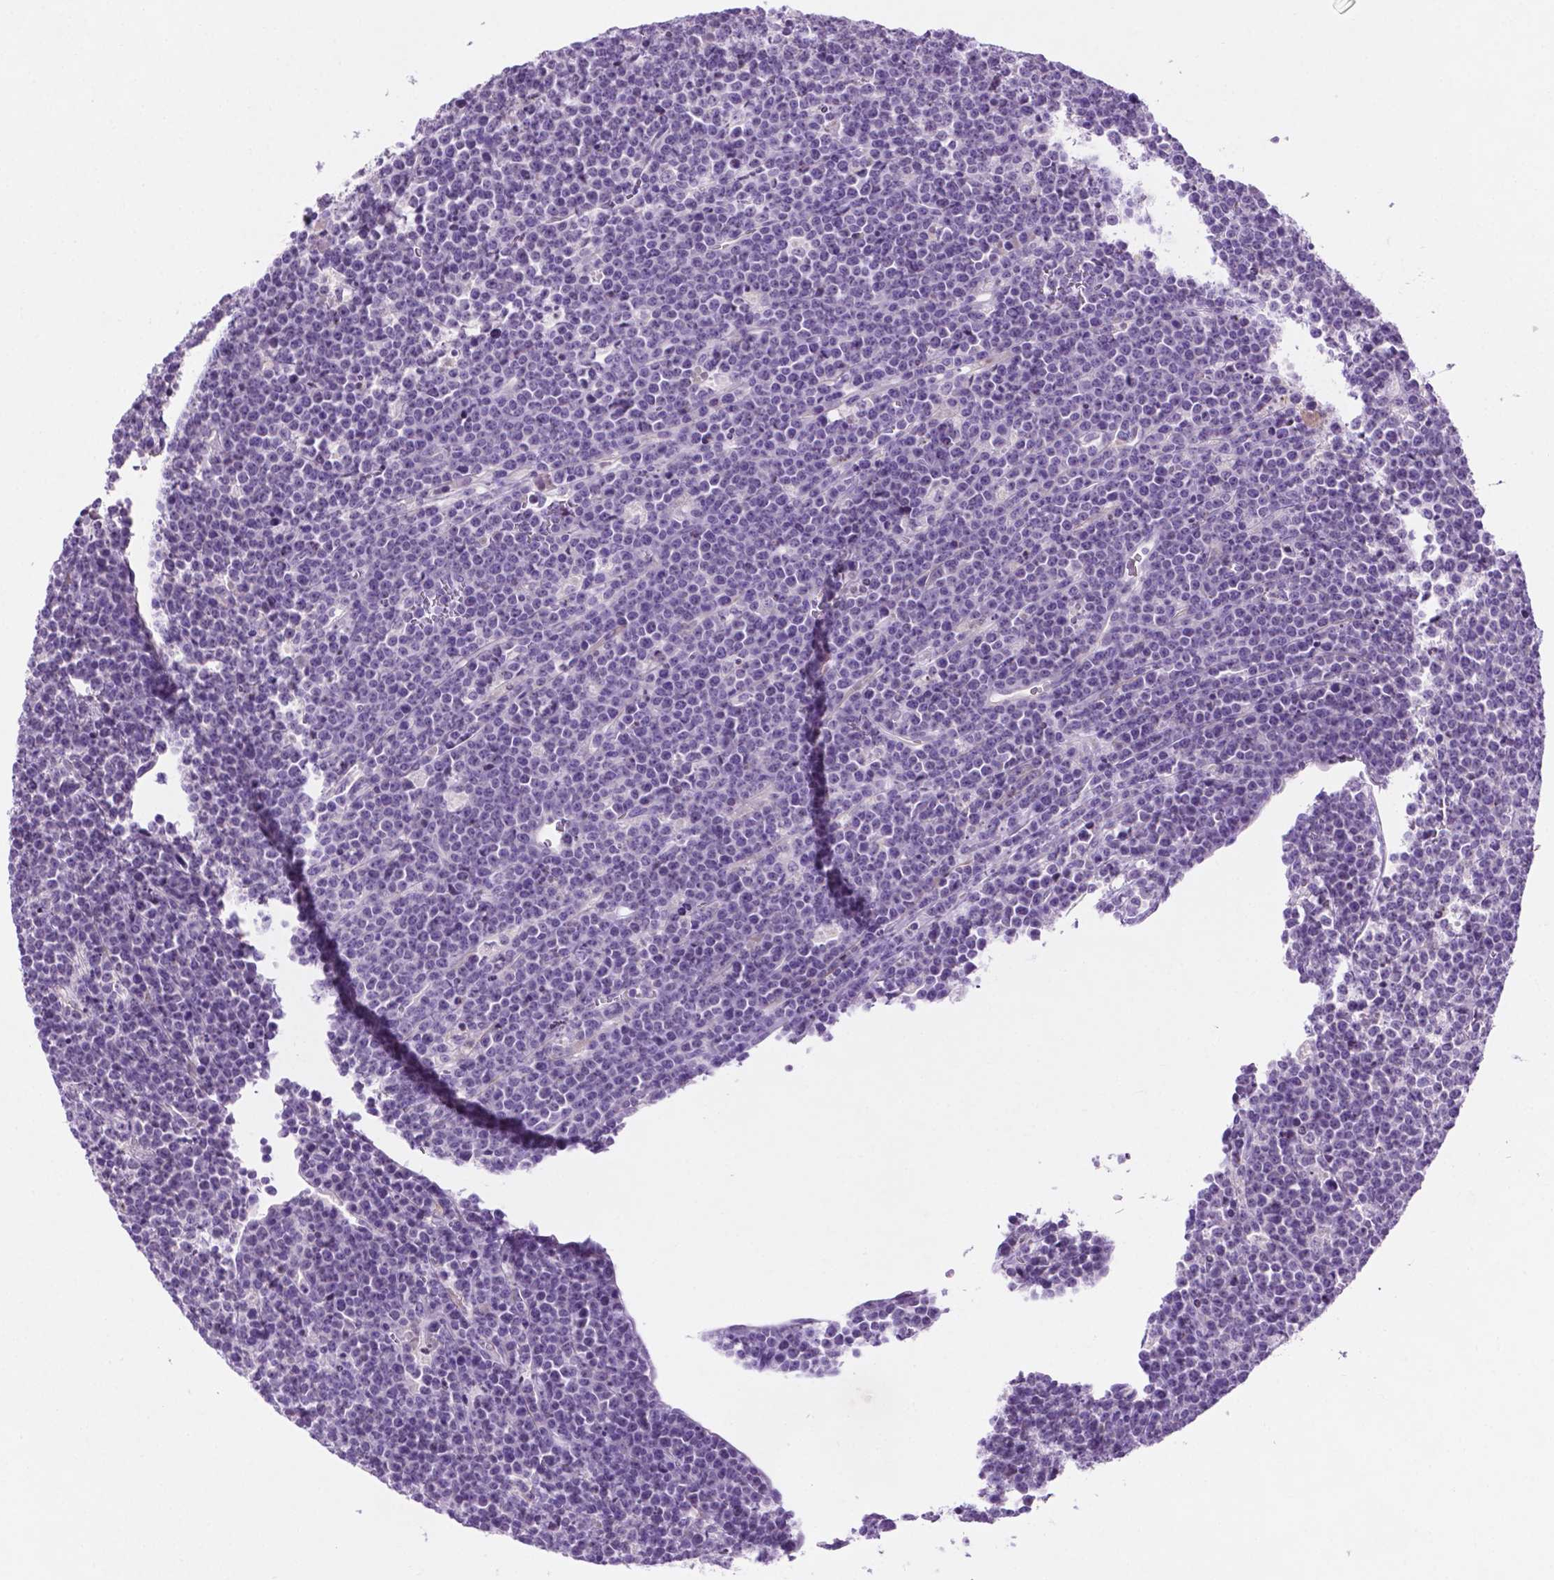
{"staining": {"intensity": "negative", "quantity": "none", "location": "none"}, "tissue": "lymphoma", "cell_type": "Tumor cells", "image_type": "cancer", "snomed": [{"axis": "morphology", "description": "Malignant lymphoma, non-Hodgkin's type, High grade"}, {"axis": "topography", "description": "Ovary"}], "caption": "Immunohistochemistry of human malignant lymphoma, non-Hodgkin's type (high-grade) exhibits no positivity in tumor cells. (DAB IHC visualized using brightfield microscopy, high magnification).", "gene": "ASPG", "patient": {"sex": "female", "age": 56}}